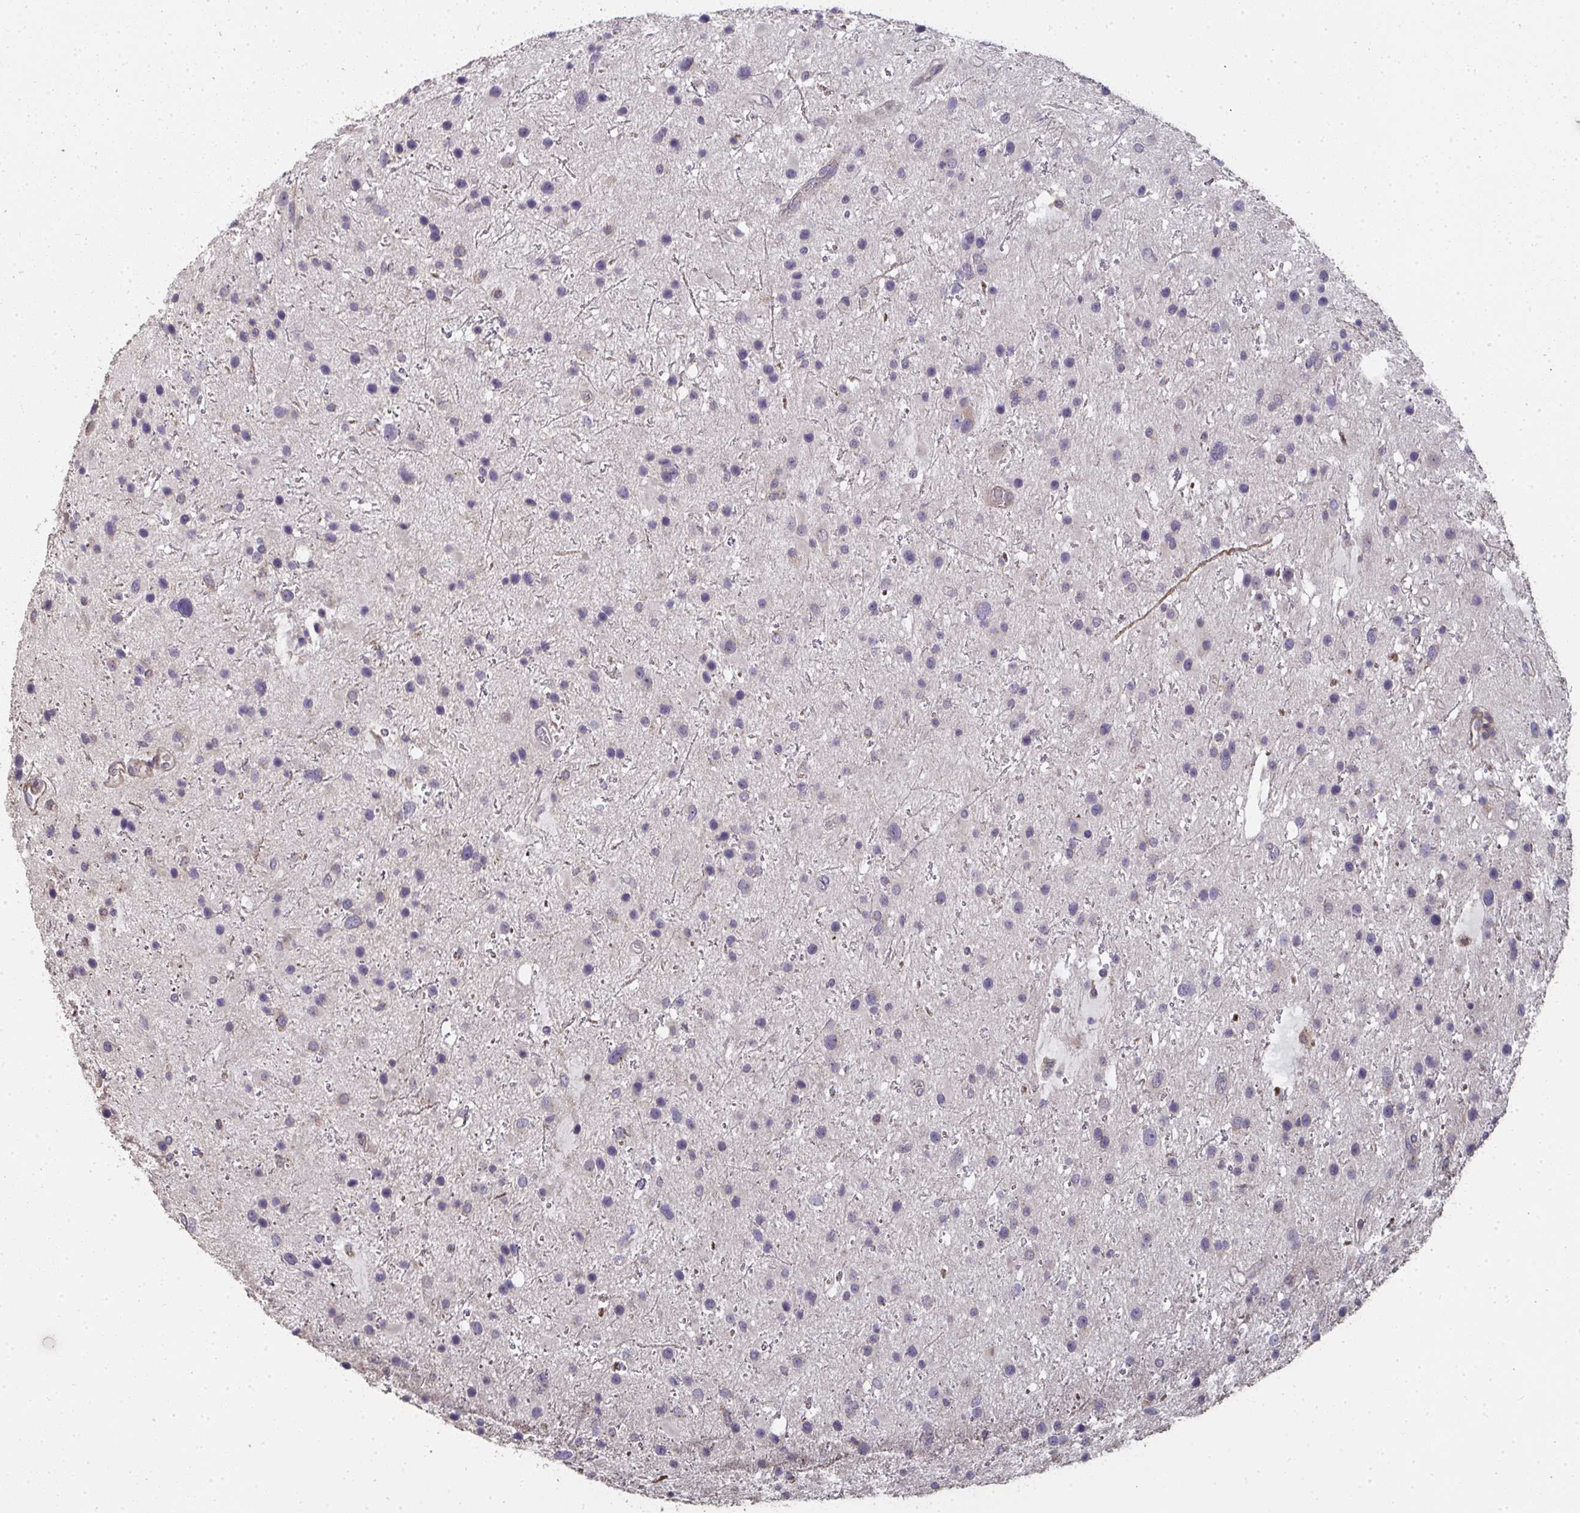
{"staining": {"intensity": "negative", "quantity": "none", "location": "none"}, "tissue": "glioma", "cell_type": "Tumor cells", "image_type": "cancer", "snomed": [{"axis": "morphology", "description": "Glioma, malignant, Low grade"}, {"axis": "topography", "description": "Brain"}], "caption": "Low-grade glioma (malignant) was stained to show a protein in brown. There is no significant positivity in tumor cells.", "gene": "ZFYVE28", "patient": {"sex": "female", "age": 32}}